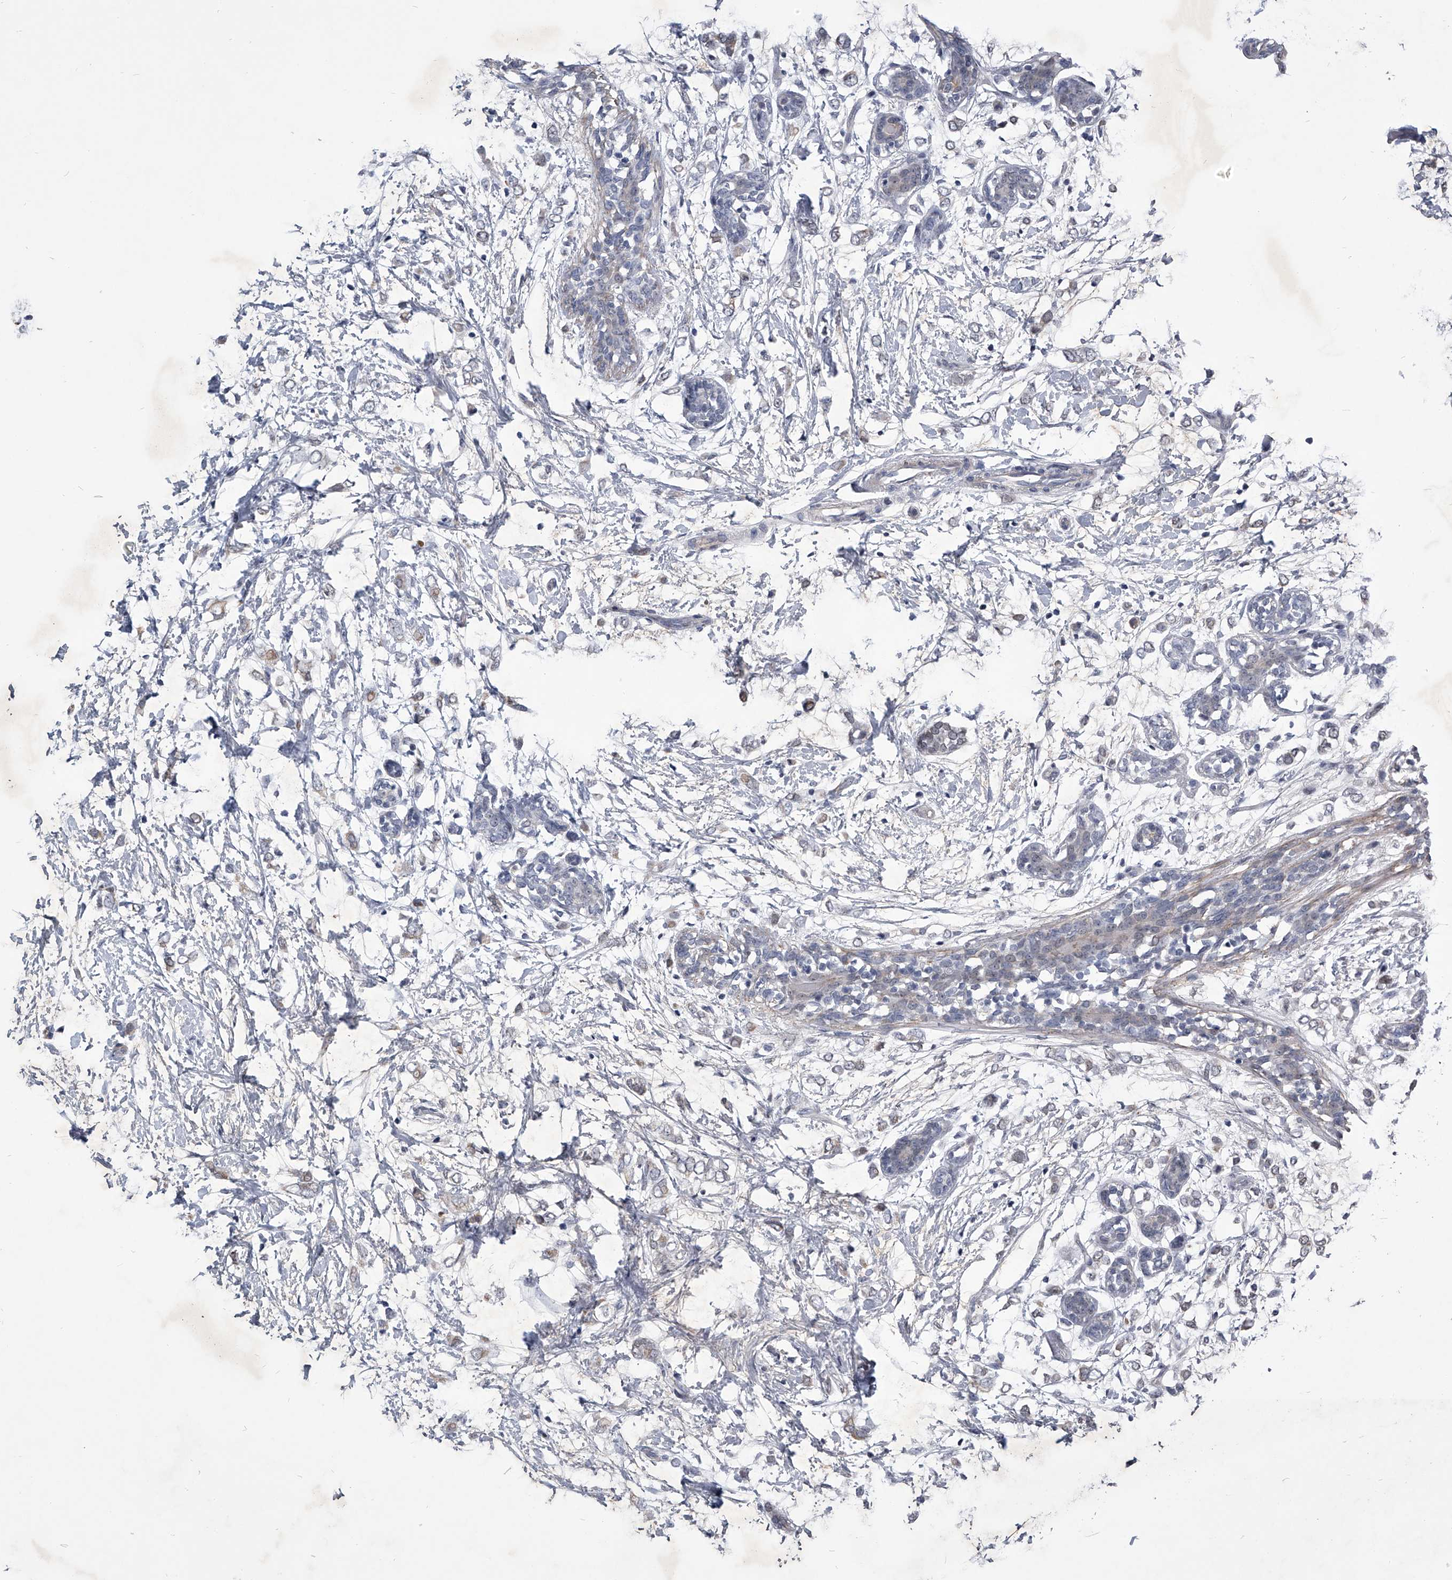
{"staining": {"intensity": "weak", "quantity": "<25%", "location": "cytoplasmic/membranous"}, "tissue": "breast cancer", "cell_type": "Tumor cells", "image_type": "cancer", "snomed": [{"axis": "morphology", "description": "Normal tissue, NOS"}, {"axis": "morphology", "description": "Lobular carcinoma"}, {"axis": "topography", "description": "Breast"}], "caption": "This is a histopathology image of immunohistochemistry staining of breast lobular carcinoma, which shows no expression in tumor cells.", "gene": "ZNF76", "patient": {"sex": "female", "age": 47}}